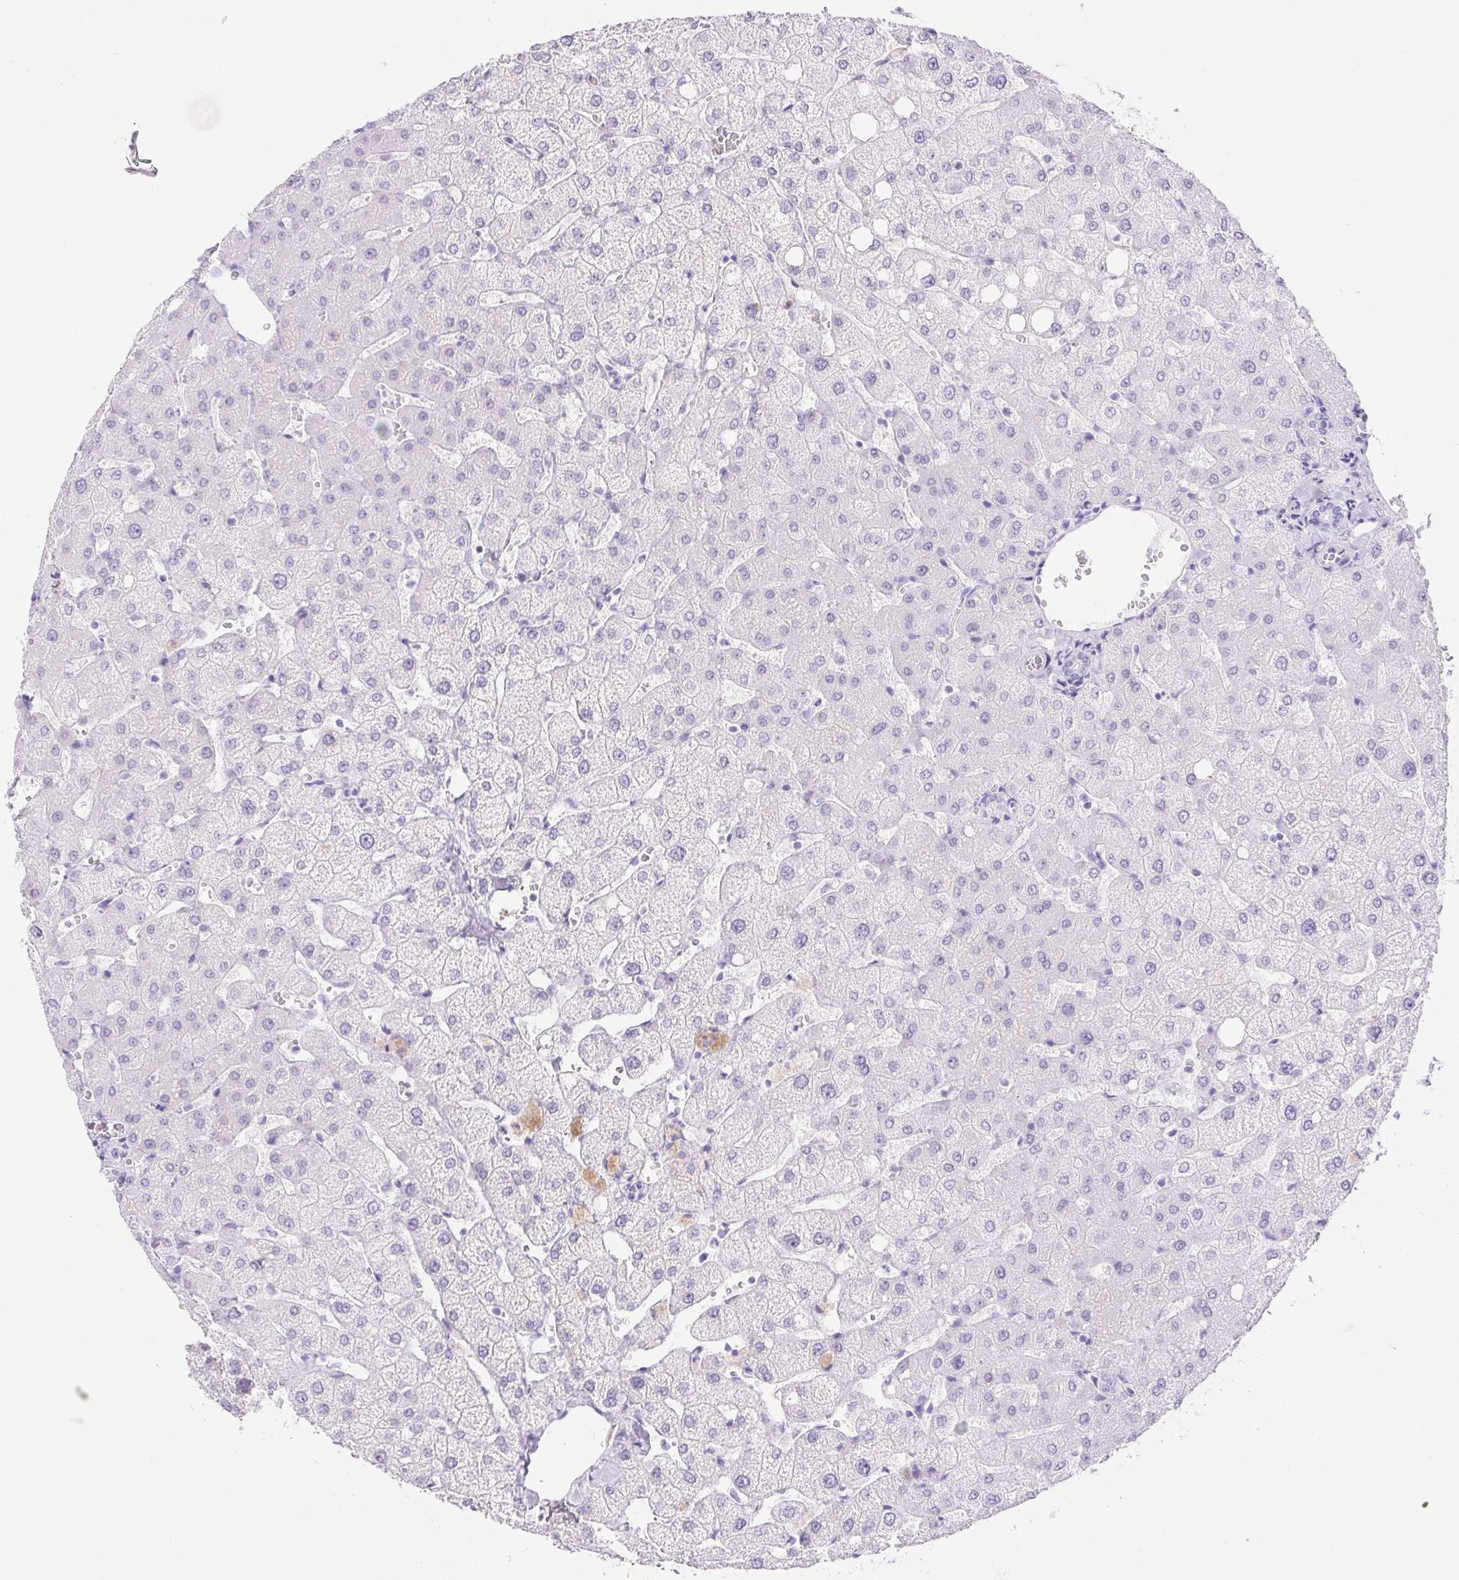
{"staining": {"intensity": "negative", "quantity": "none", "location": "none"}, "tissue": "liver", "cell_type": "Cholangiocytes", "image_type": "normal", "snomed": [{"axis": "morphology", "description": "Normal tissue, NOS"}, {"axis": "topography", "description": "Liver"}], "caption": "A histopathology image of human liver is negative for staining in cholangiocytes. (DAB (3,3'-diaminobenzidine) immunohistochemistry (IHC) visualized using brightfield microscopy, high magnification).", "gene": "ERP27", "patient": {"sex": "female", "age": 54}}